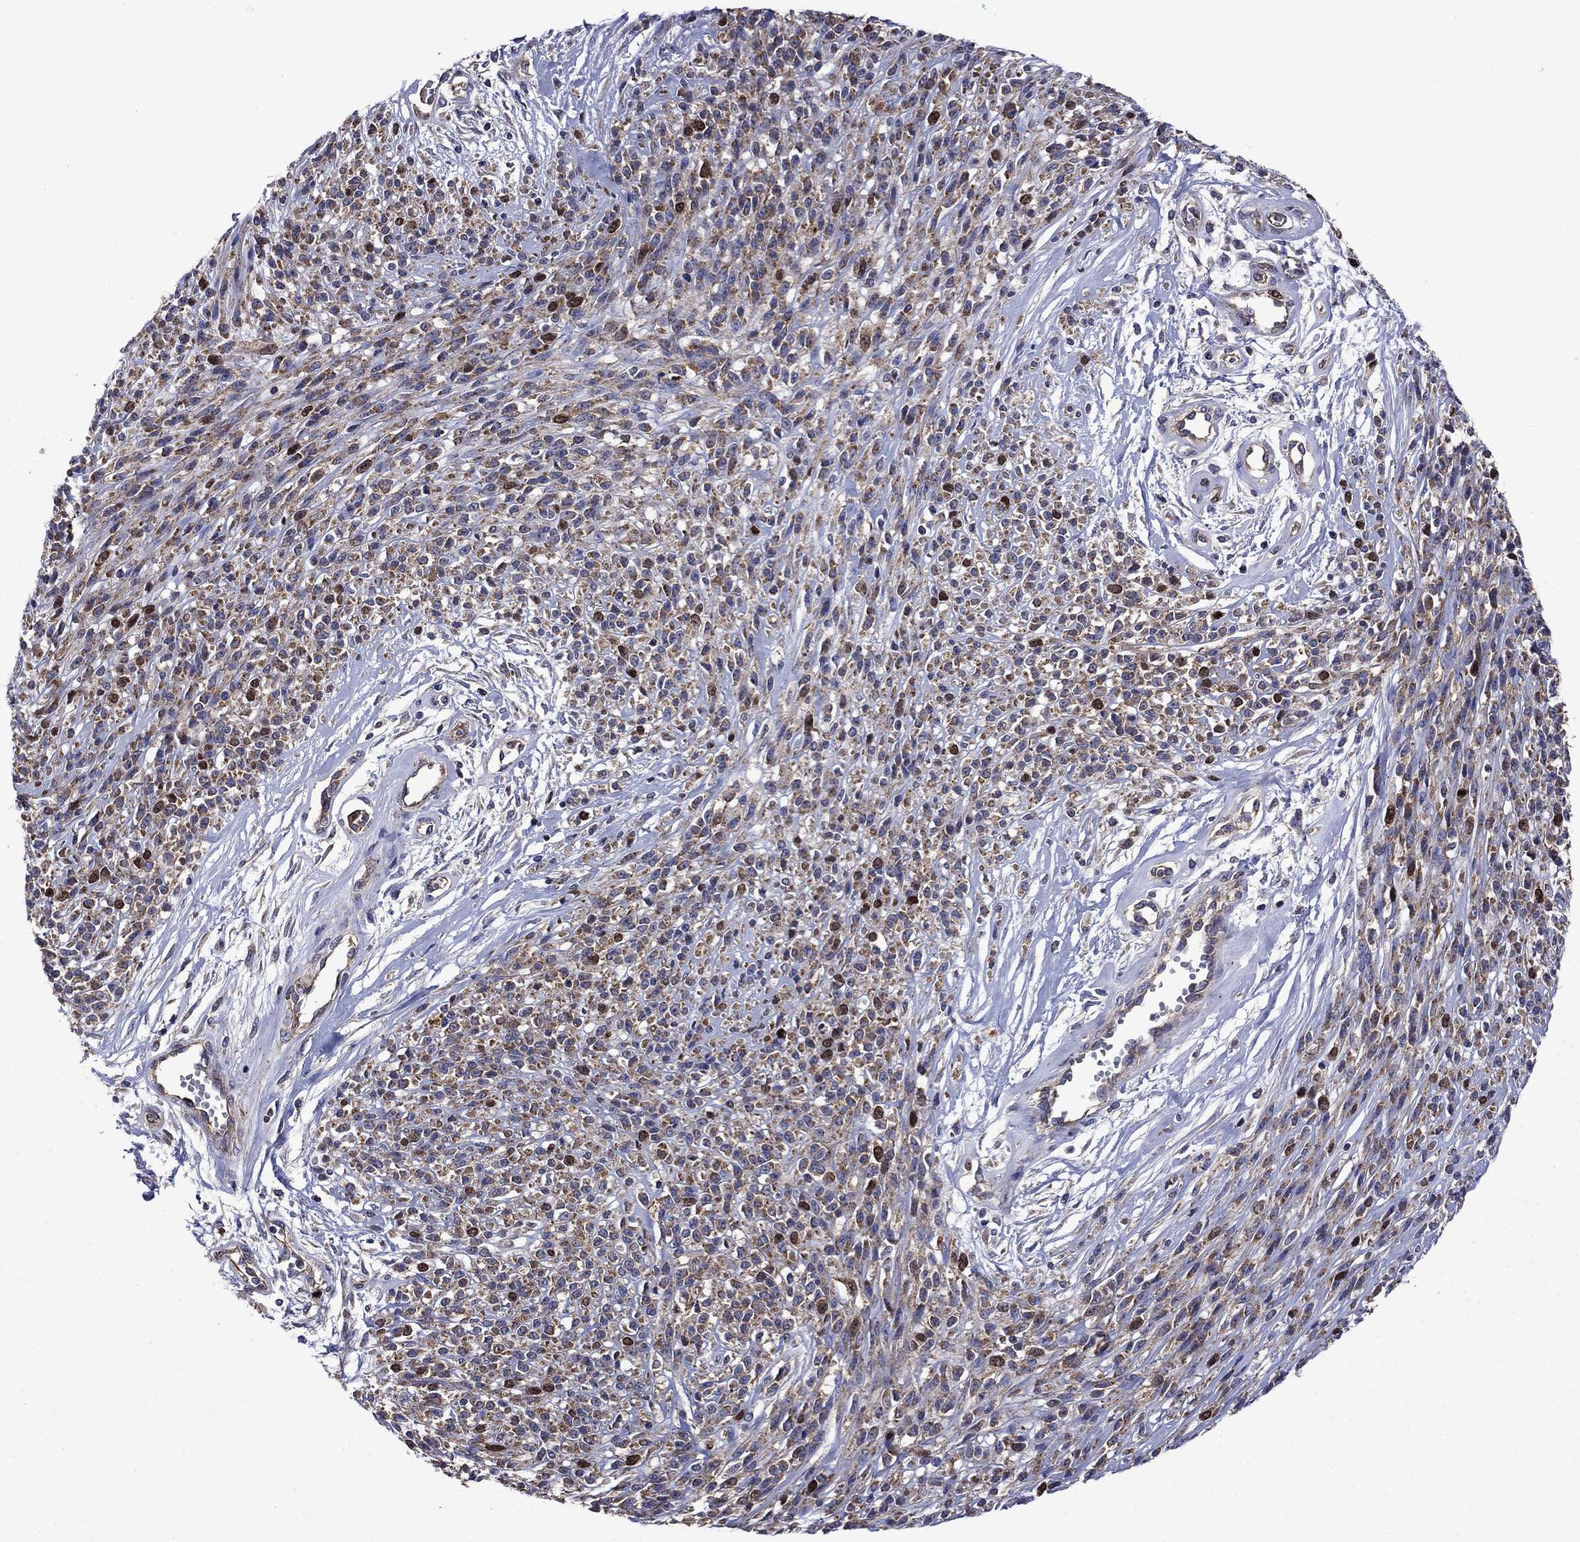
{"staining": {"intensity": "negative", "quantity": "none", "location": "none"}, "tissue": "melanoma", "cell_type": "Tumor cells", "image_type": "cancer", "snomed": [{"axis": "morphology", "description": "Malignant melanoma, NOS"}, {"axis": "topography", "description": "Skin"}, {"axis": "topography", "description": "Skin of trunk"}], "caption": "Immunohistochemical staining of human melanoma shows no significant positivity in tumor cells.", "gene": "KIF22", "patient": {"sex": "male", "age": 74}}